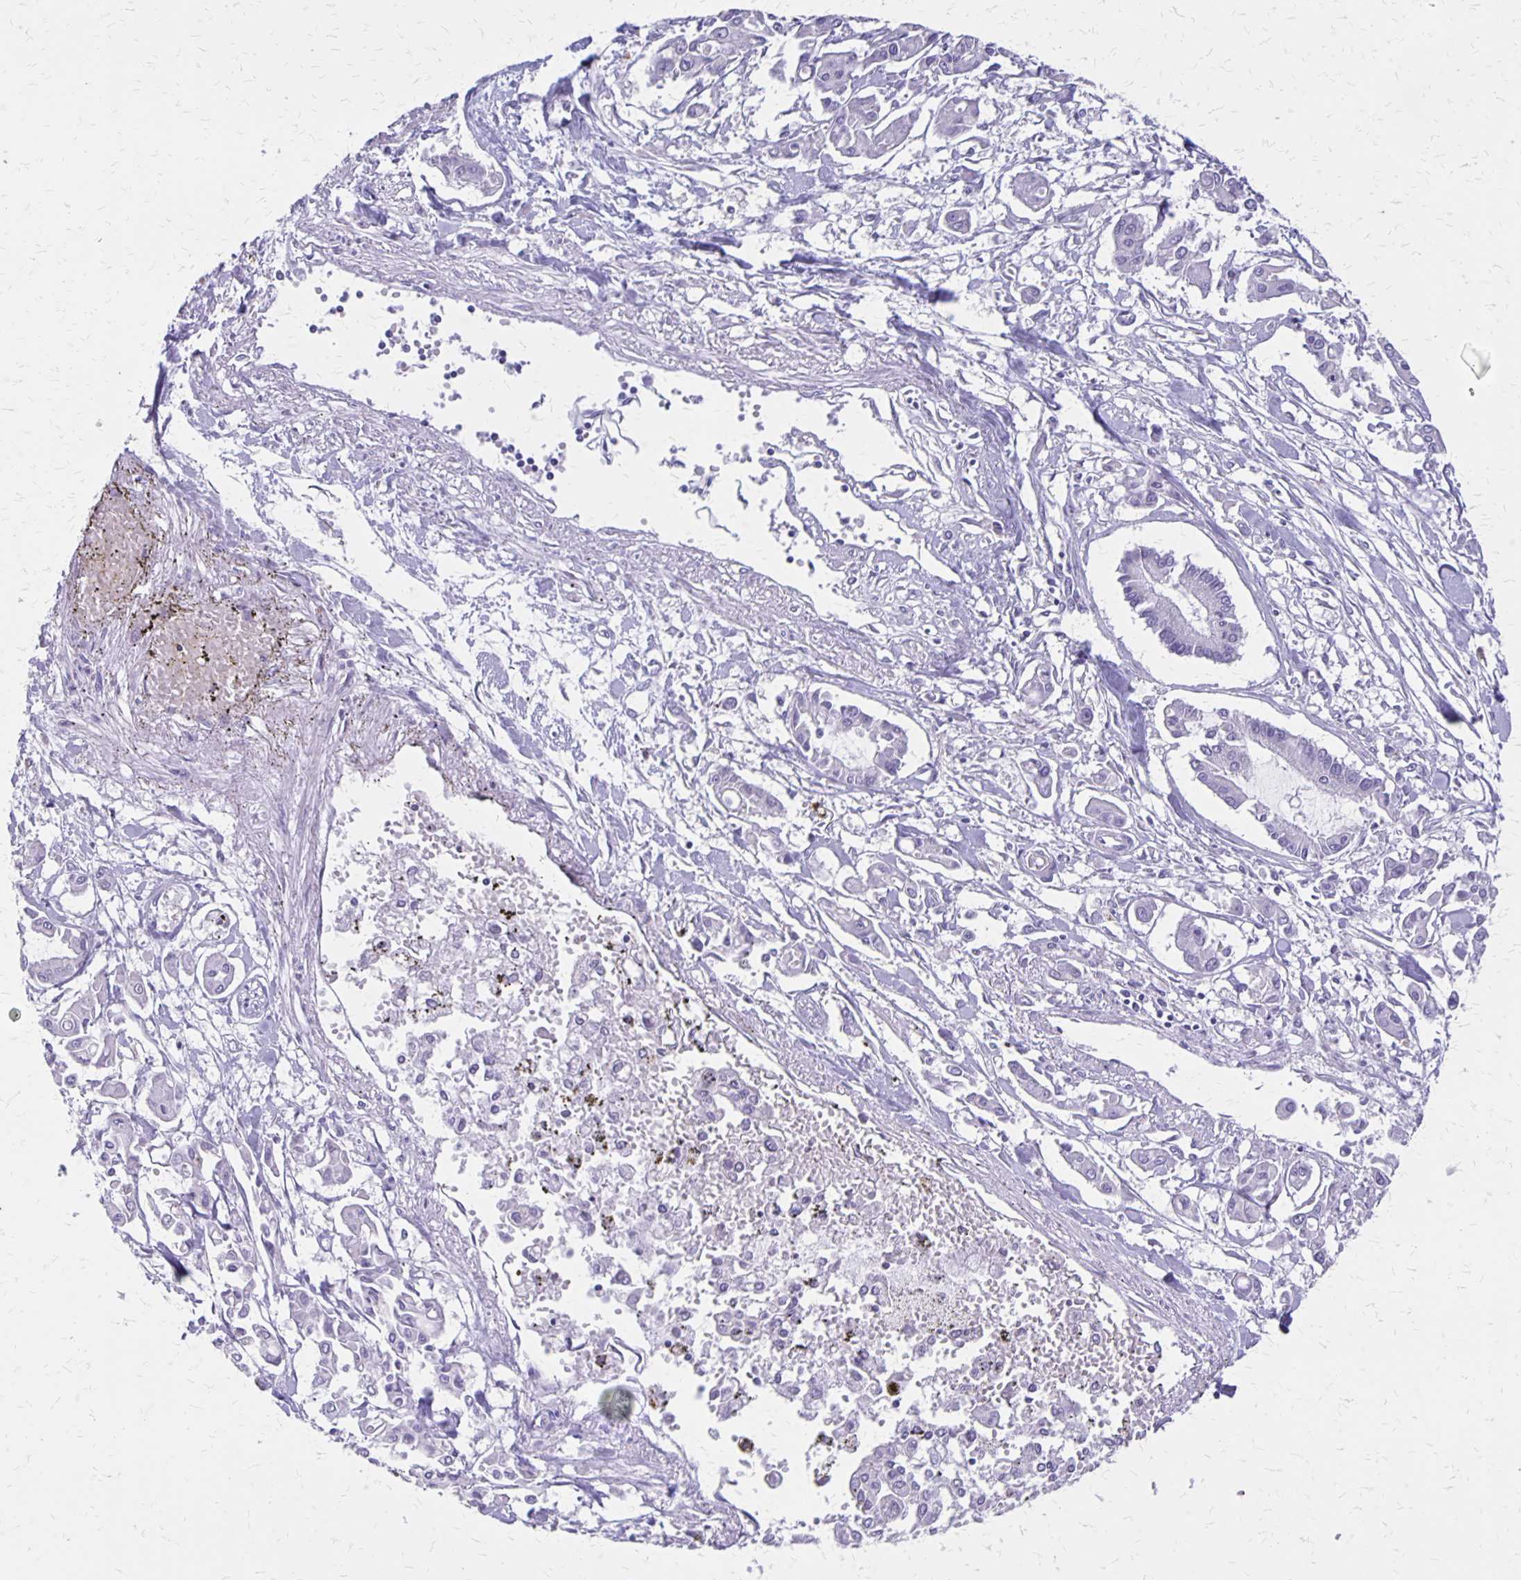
{"staining": {"intensity": "negative", "quantity": "none", "location": "none"}, "tissue": "pancreatic cancer", "cell_type": "Tumor cells", "image_type": "cancer", "snomed": [{"axis": "morphology", "description": "Adenocarcinoma, NOS"}, {"axis": "topography", "description": "Pancreas"}], "caption": "Tumor cells are negative for brown protein staining in pancreatic cancer.", "gene": "SEPTIN5", "patient": {"sex": "male", "age": 61}}